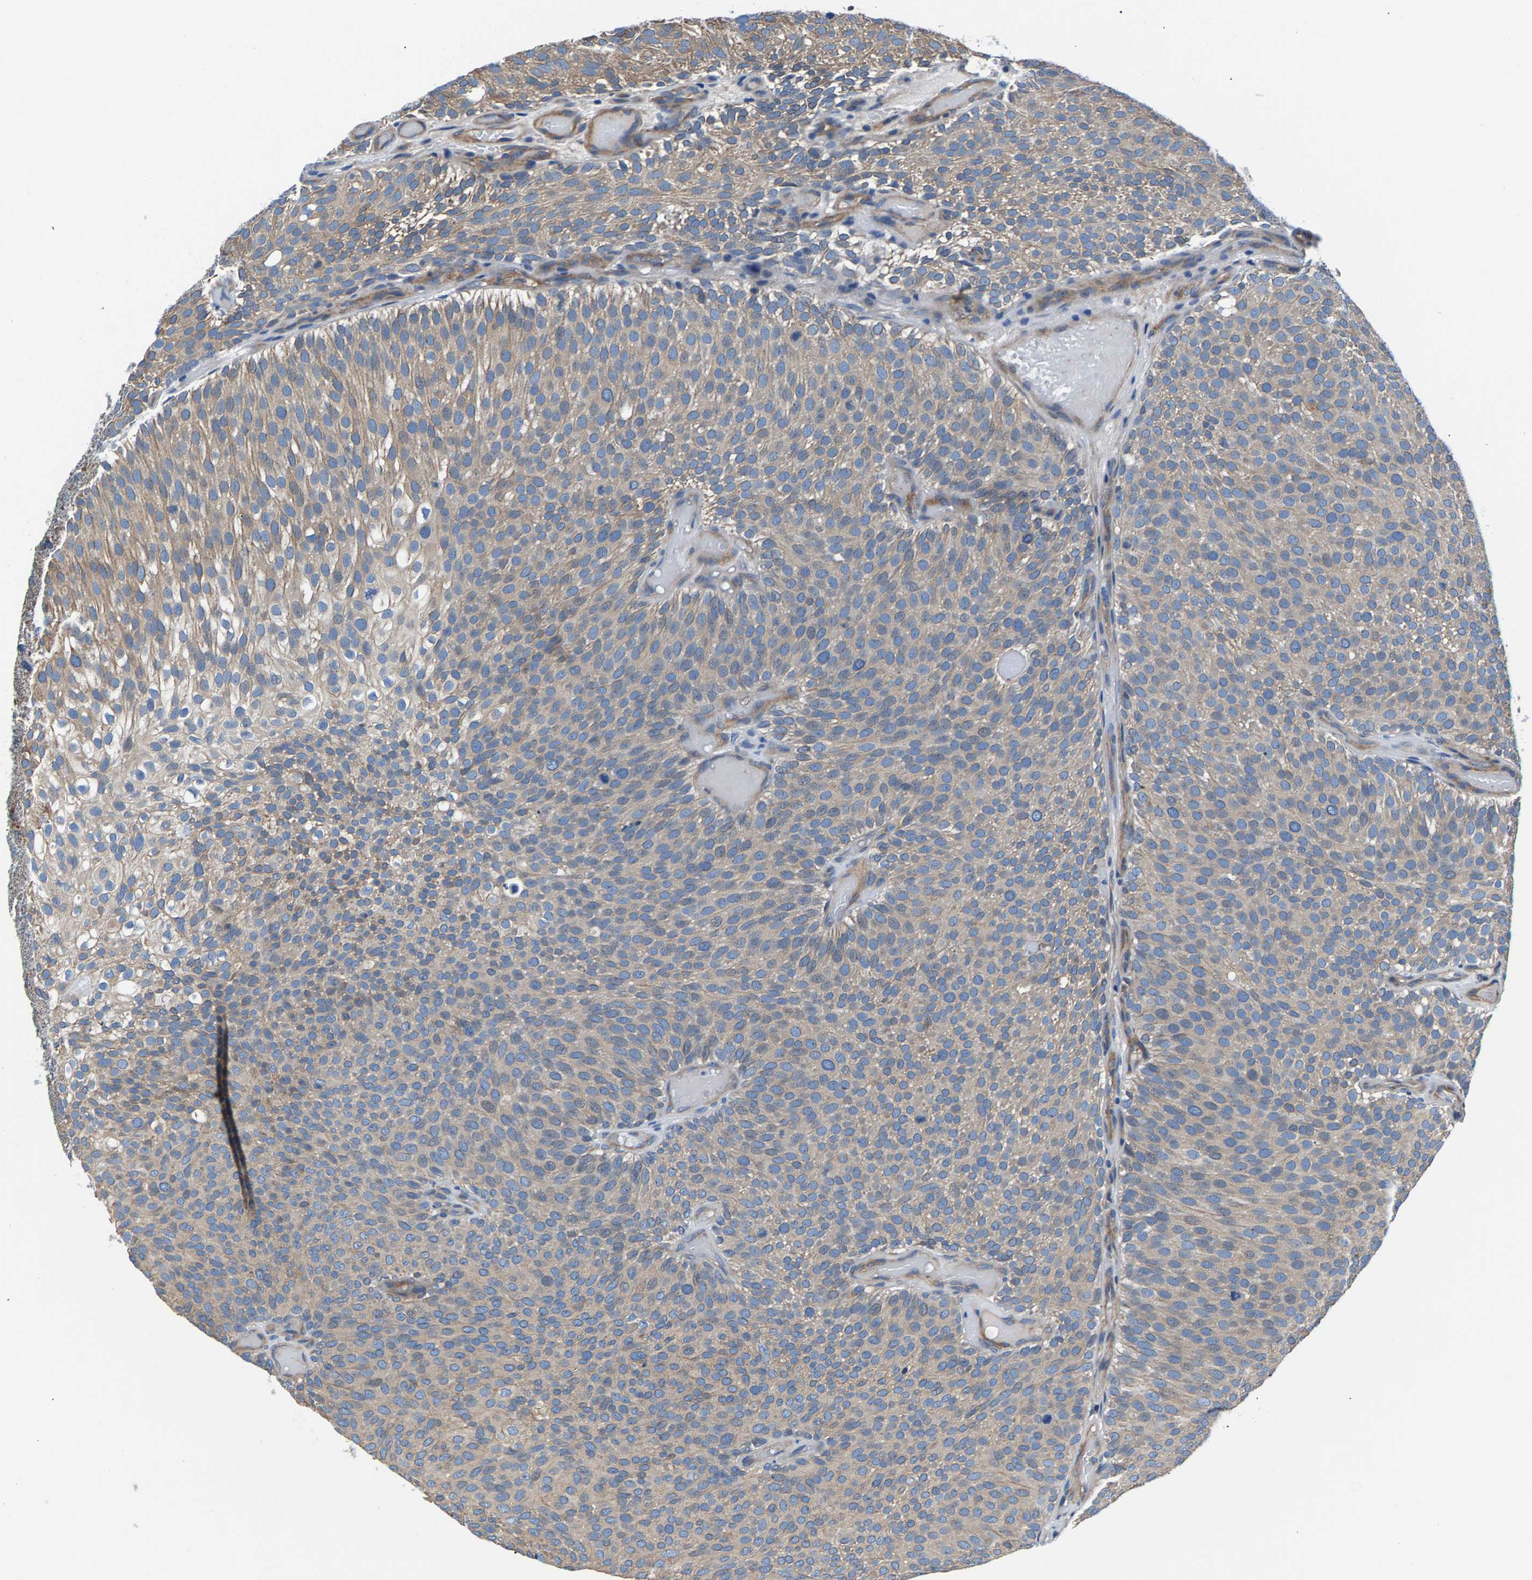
{"staining": {"intensity": "weak", "quantity": ">75%", "location": "cytoplasmic/membranous"}, "tissue": "urothelial cancer", "cell_type": "Tumor cells", "image_type": "cancer", "snomed": [{"axis": "morphology", "description": "Urothelial carcinoma, Low grade"}, {"axis": "topography", "description": "Urinary bladder"}], "caption": "Weak cytoplasmic/membranous positivity for a protein is seen in approximately >75% of tumor cells of low-grade urothelial carcinoma using immunohistochemistry.", "gene": "CDRT4", "patient": {"sex": "male", "age": 78}}